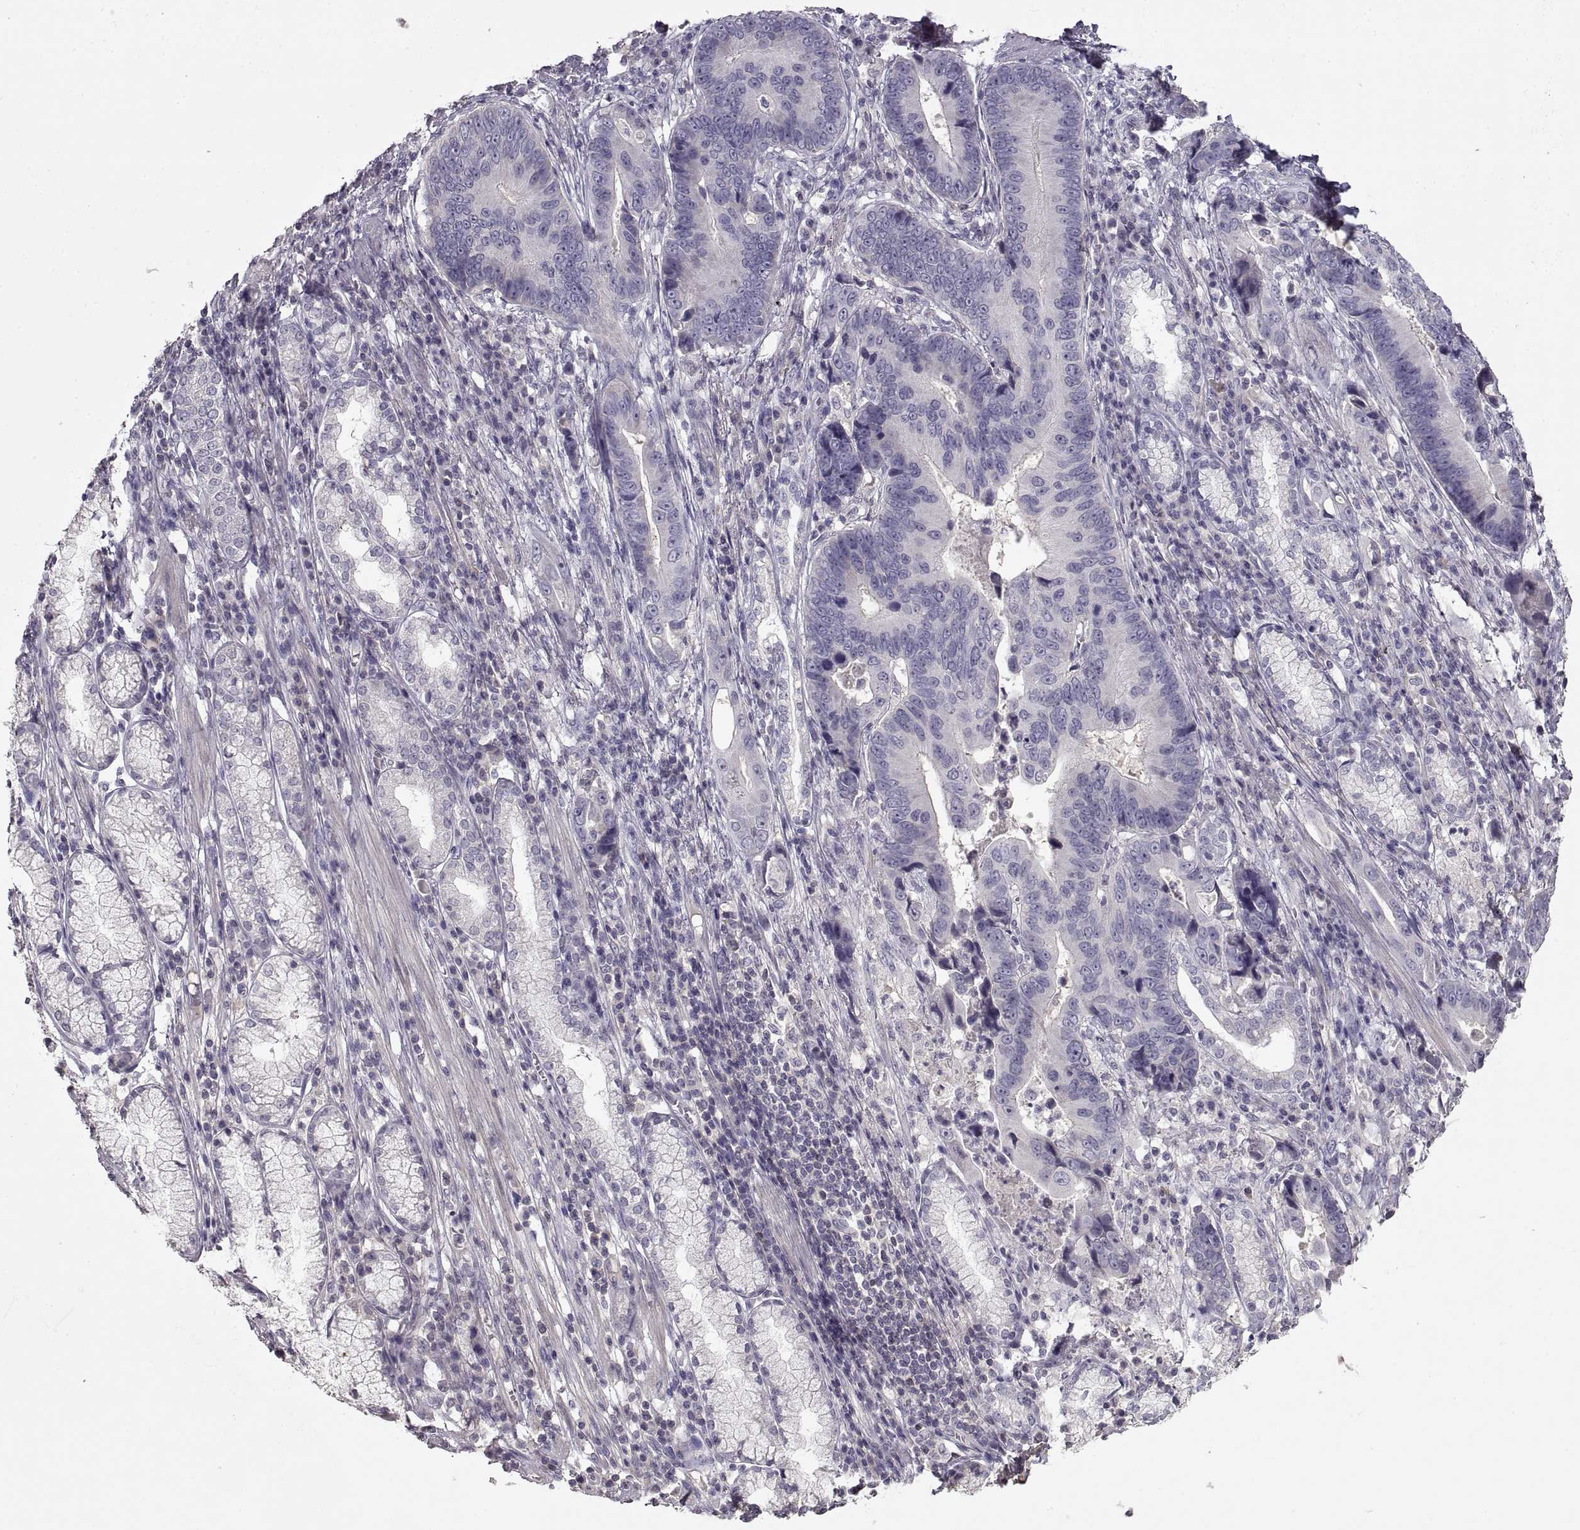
{"staining": {"intensity": "negative", "quantity": "none", "location": "none"}, "tissue": "stomach cancer", "cell_type": "Tumor cells", "image_type": "cancer", "snomed": [{"axis": "morphology", "description": "Adenocarcinoma, NOS"}, {"axis": "topography", "description": "Stomach"}], "caption": "The immunohistochemistry photomicrograph has no significant positivity in tumor cells of stomach cancer tissue. (Brightfield microscopy of DAB (3,3'-diaminobenzidine) immunohistochemistry at high magnification).", "gene": "ADAM11", "patient": {"sex": "male", "age": 84}}